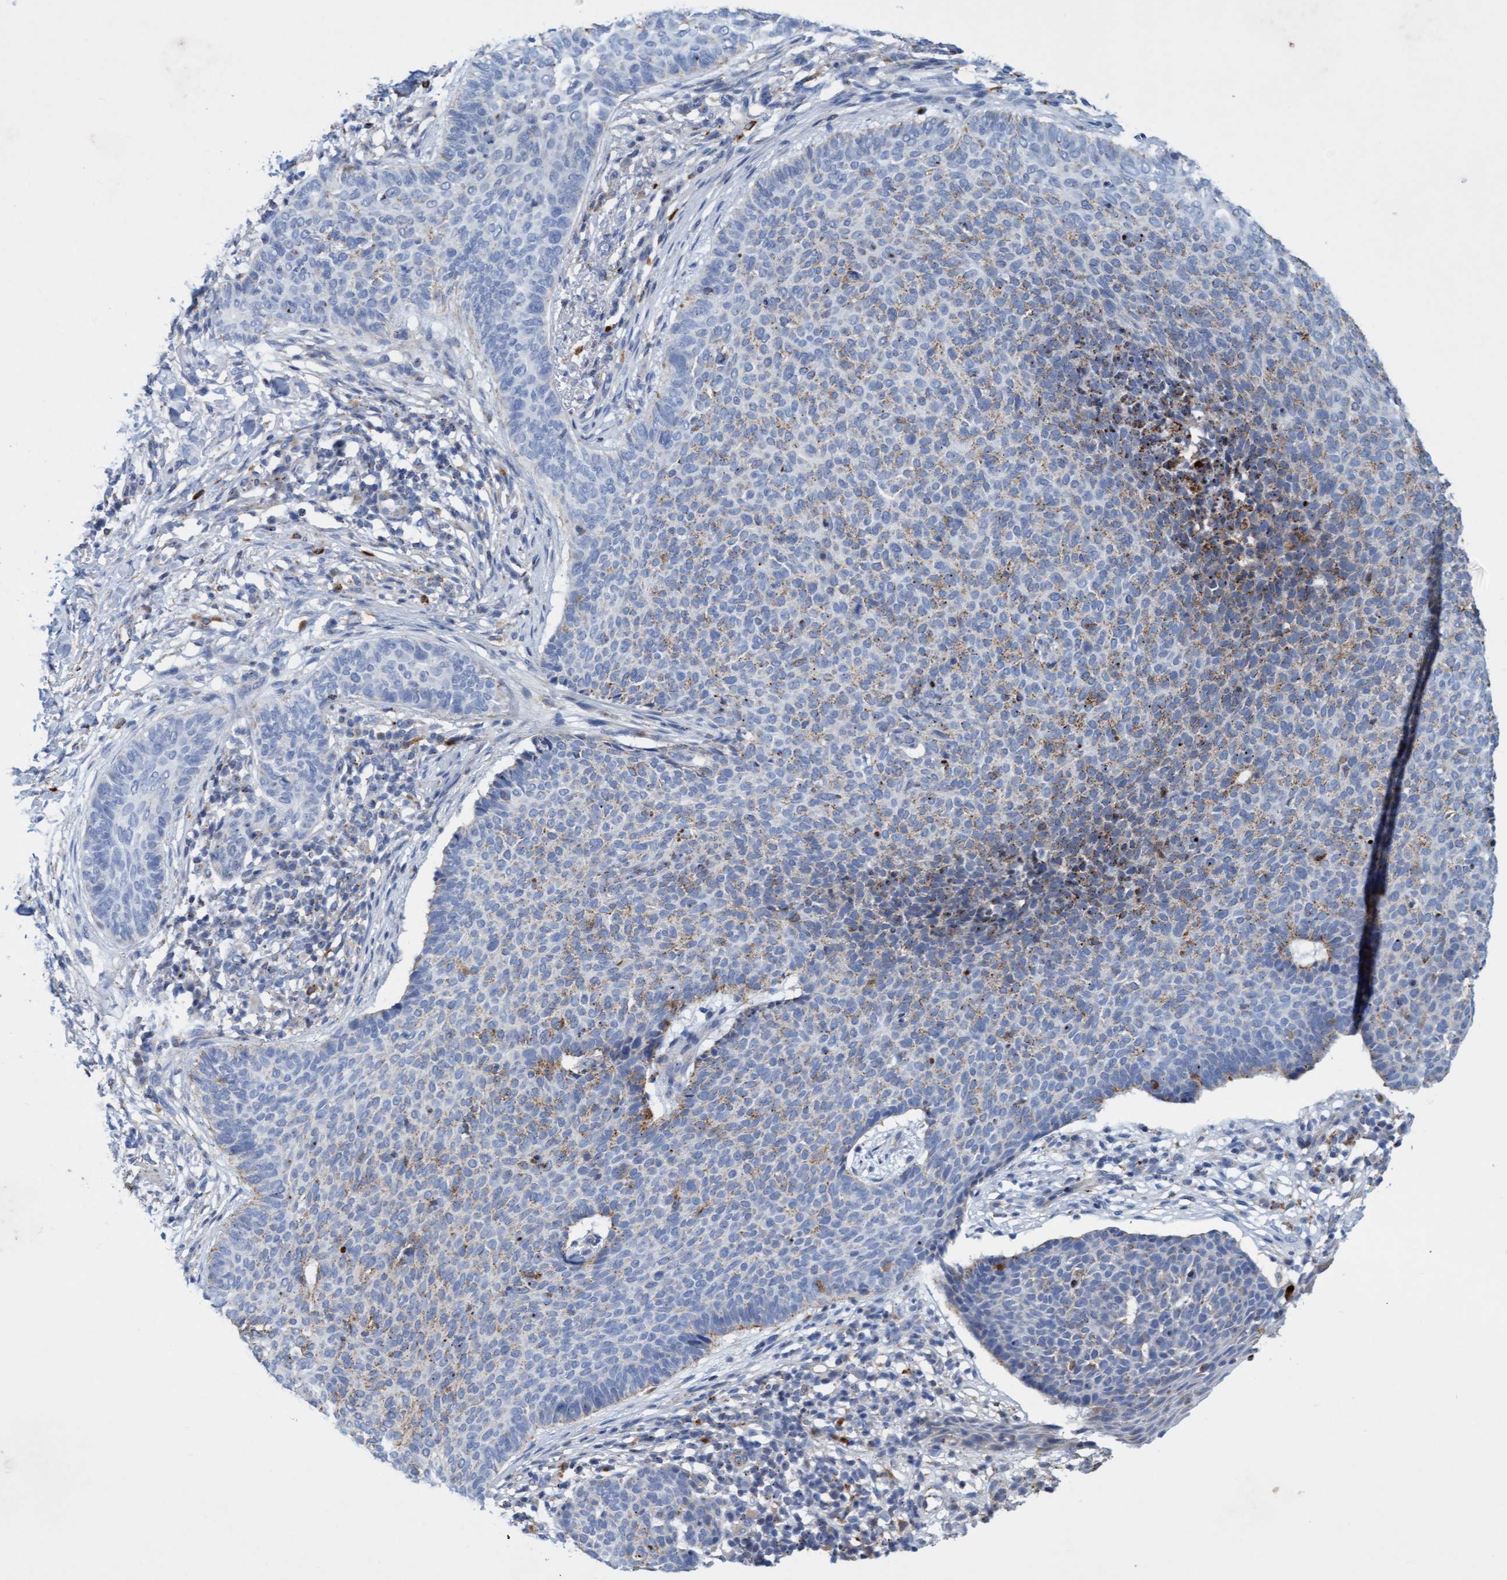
{"staining": {"intensity": "weak", "quantity": "25%-75%", "location": "cytoplasmic/membranous"}, "tissue": "skin cancer", "cell_type": "Tumor cells", "image_type": "cancer", "snomed": [{"axis": "morphology", "description": "Normal tissue, NOS"}, {"axis": "morphology", "description": "Basal cell carcinoma"}, {"axis": "topography", "description": "Skin"}], "caption": "This is an image of immunohistochemistry (IHC) staining of skin basal cell carcinoma, which shows weak positivity in the cytoplasmic/membranous of tumor cells.", "gene": "SGSH", "patient": {"sex": "male", "age": 50}}